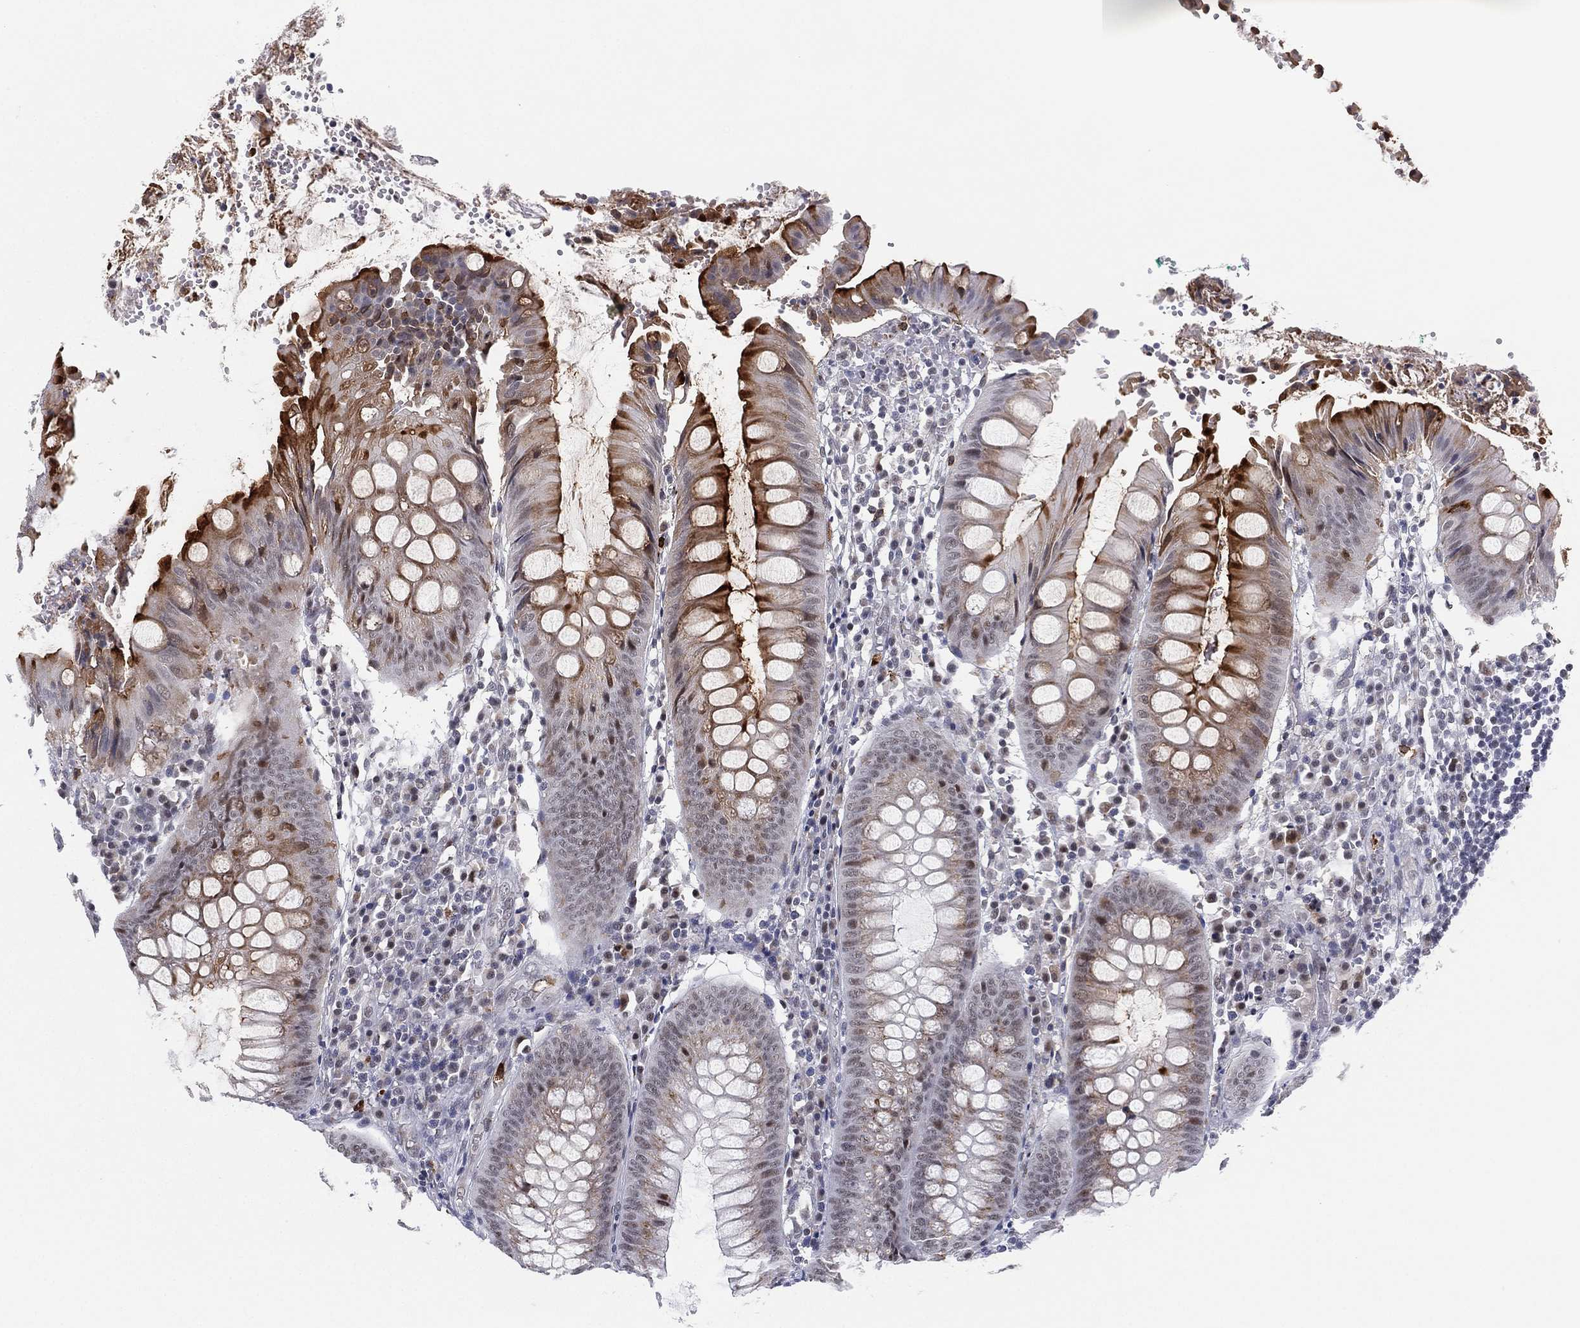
{"staining": {"intensity": "strong", "quantity": "<25%", "location": "cytoplasmic/membranous"}, "tissue": "appendix", "cell_type": "Glandular cells", "image_type": "normal", "snomed": [{"axis": "morphology", "description": "Normal tissue, NOS"}, {"axis": "morphology", "description": "Inflammation, NOS"}, {"axis": "topography", "description": "Appendix"}], "caption": "Benign appendix shows strong cytoplasmic/membranous staining in approximately <25% of glandular cells, visualized by immunohistochemistry.", "gene": "CD177", "patient": {"sex": "male", "age": 16}}